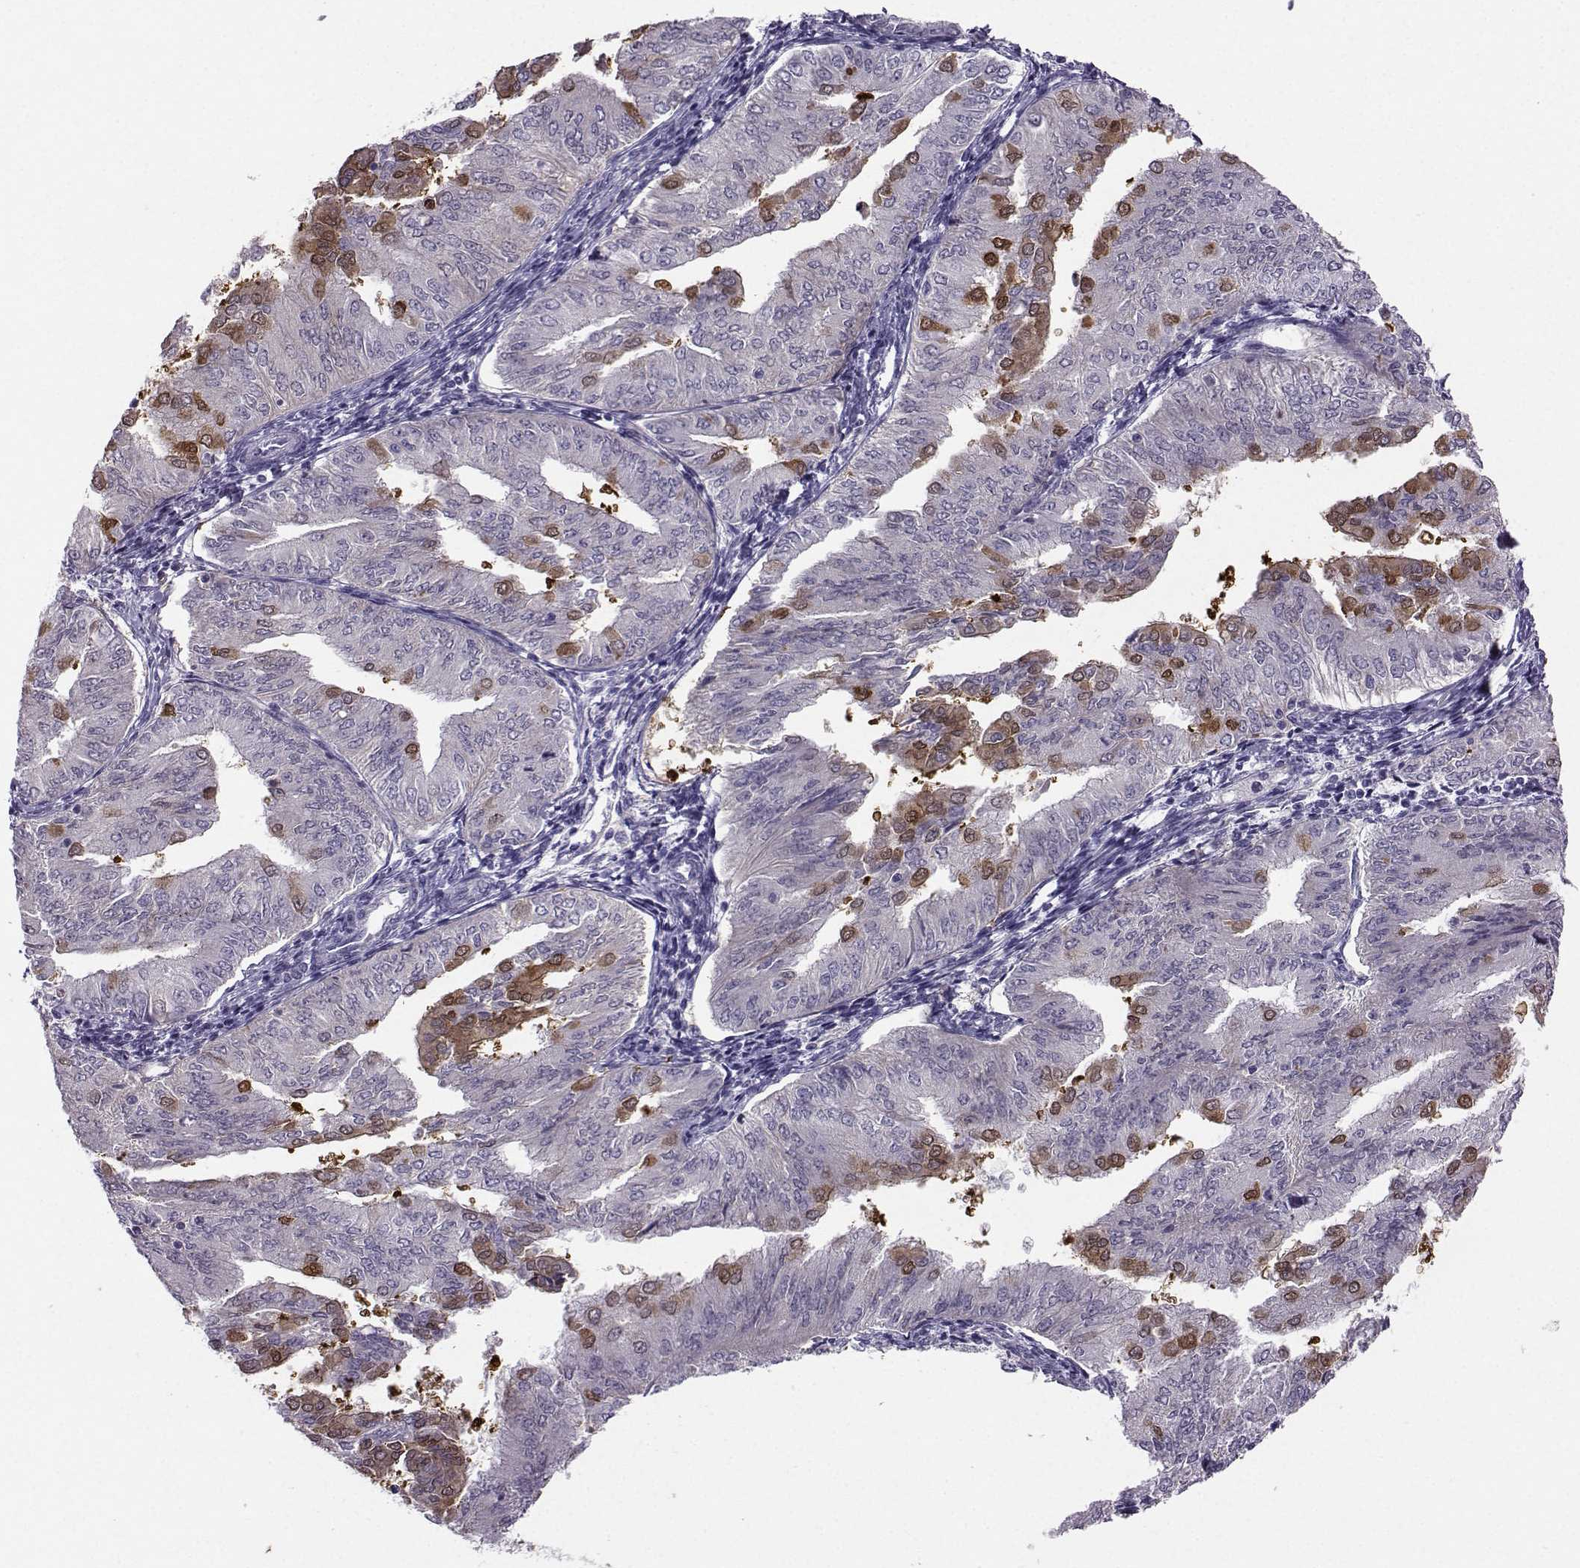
{"staining": {"intensity": "strong", "quantity": "<25%", "location": "cytoplasmic/membranous"}, "tissue": "endometrial cancer", "cell_type": "Tumor cells", "image_type": "cancer", "snomed": [{"axis": "morphology", "description": "Adenocarcinoma, NOS"}, {"axis": "topography", "description": "Endometrium"}], "caption": "Tumor cells reveal strong cytoplasmic/membranous positivity in approximately <25% of cells in endometrial adenocarcinoma.", "gene": "NQO1", "patient": {"sex": "female", "age": 53}}